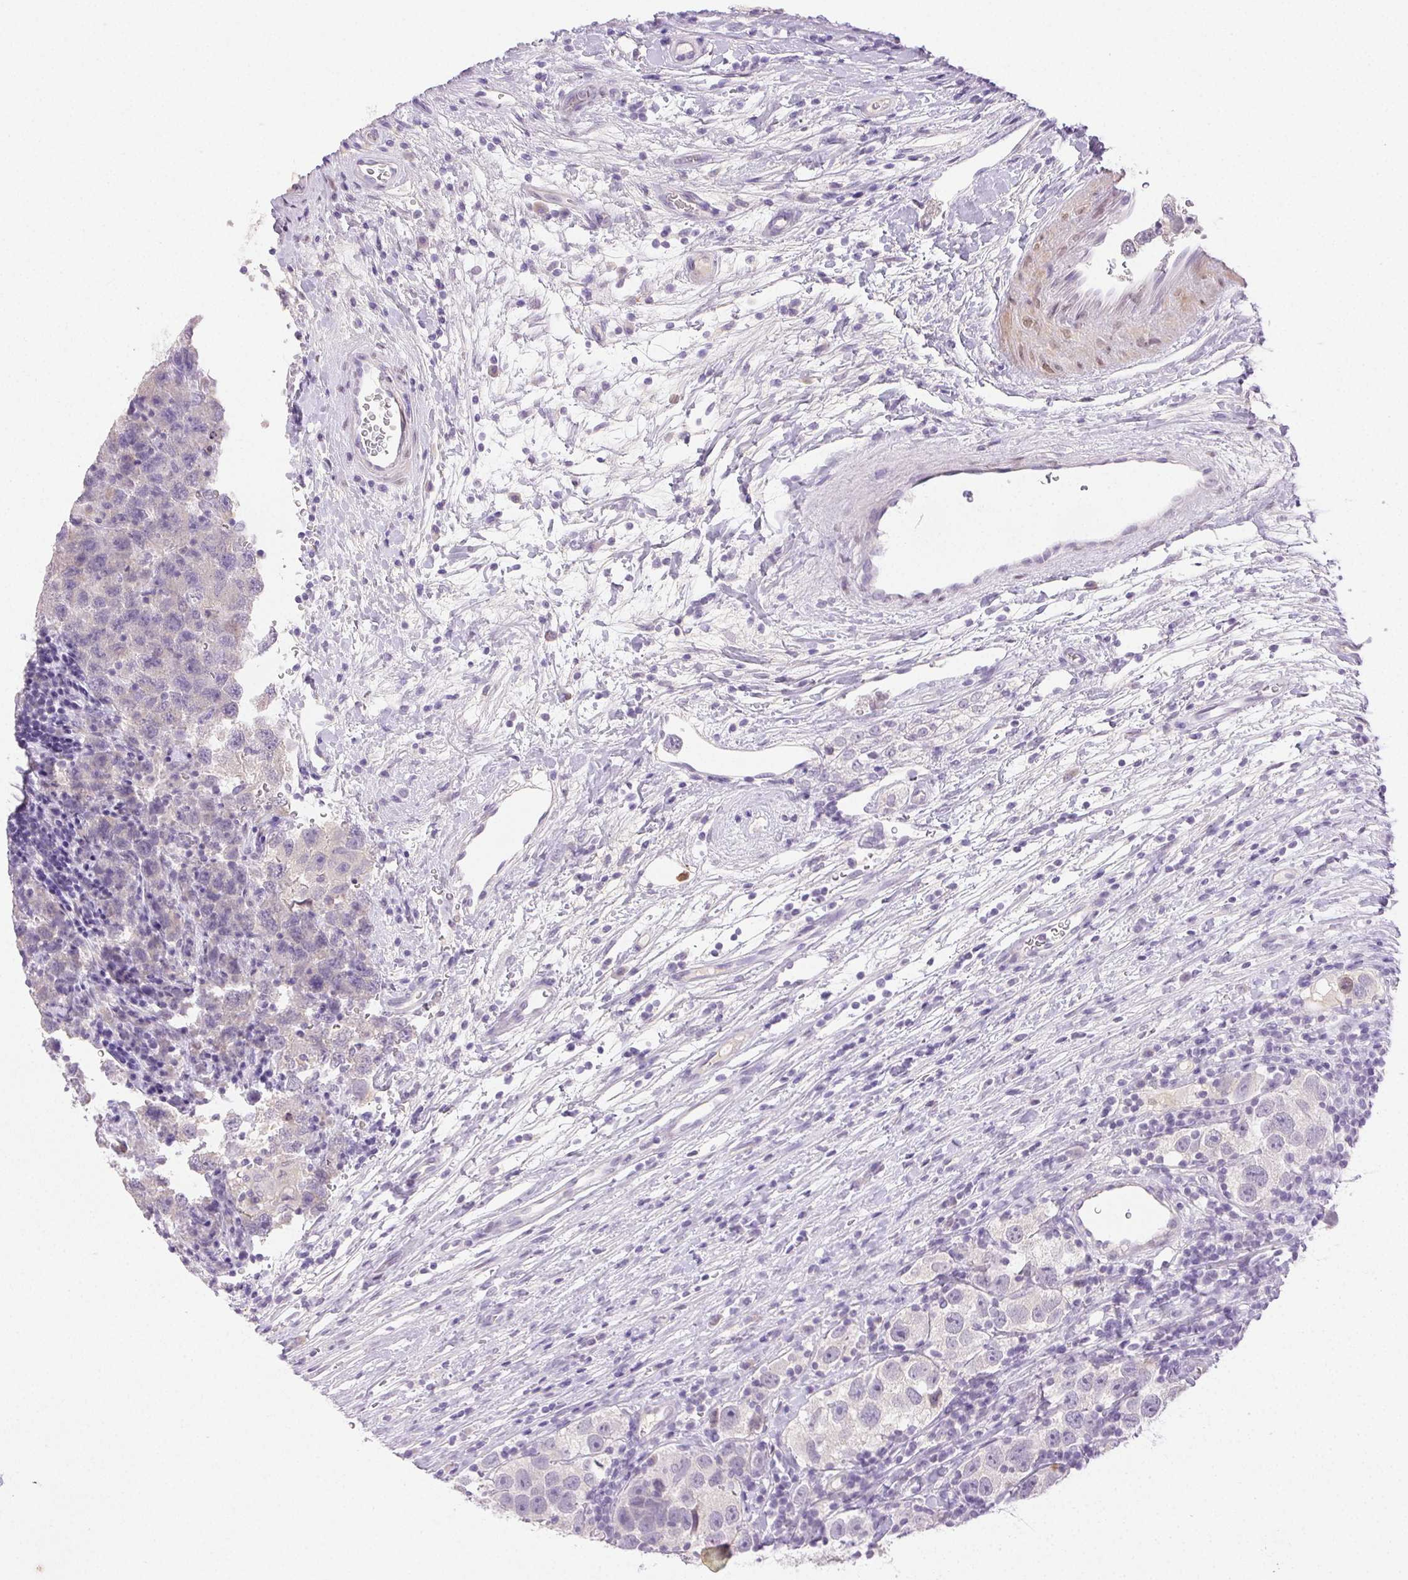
{"staining": {"intensity": "negative", "quantity": "none", "location": "none"}, "tissue": "testis cancer", "cell_type": "Tumor cells", "image_type": "cancer", "snomed": [{"axis": "morphology", "description": "Seminoma, NOS"}, {"axis": "topography", "description": "Testis"}], "caption": "The image shows no staining of tumor cells in seminoma (testis).", "gene": "EMX2", "patient": {"sex": "male", "age": 26}}